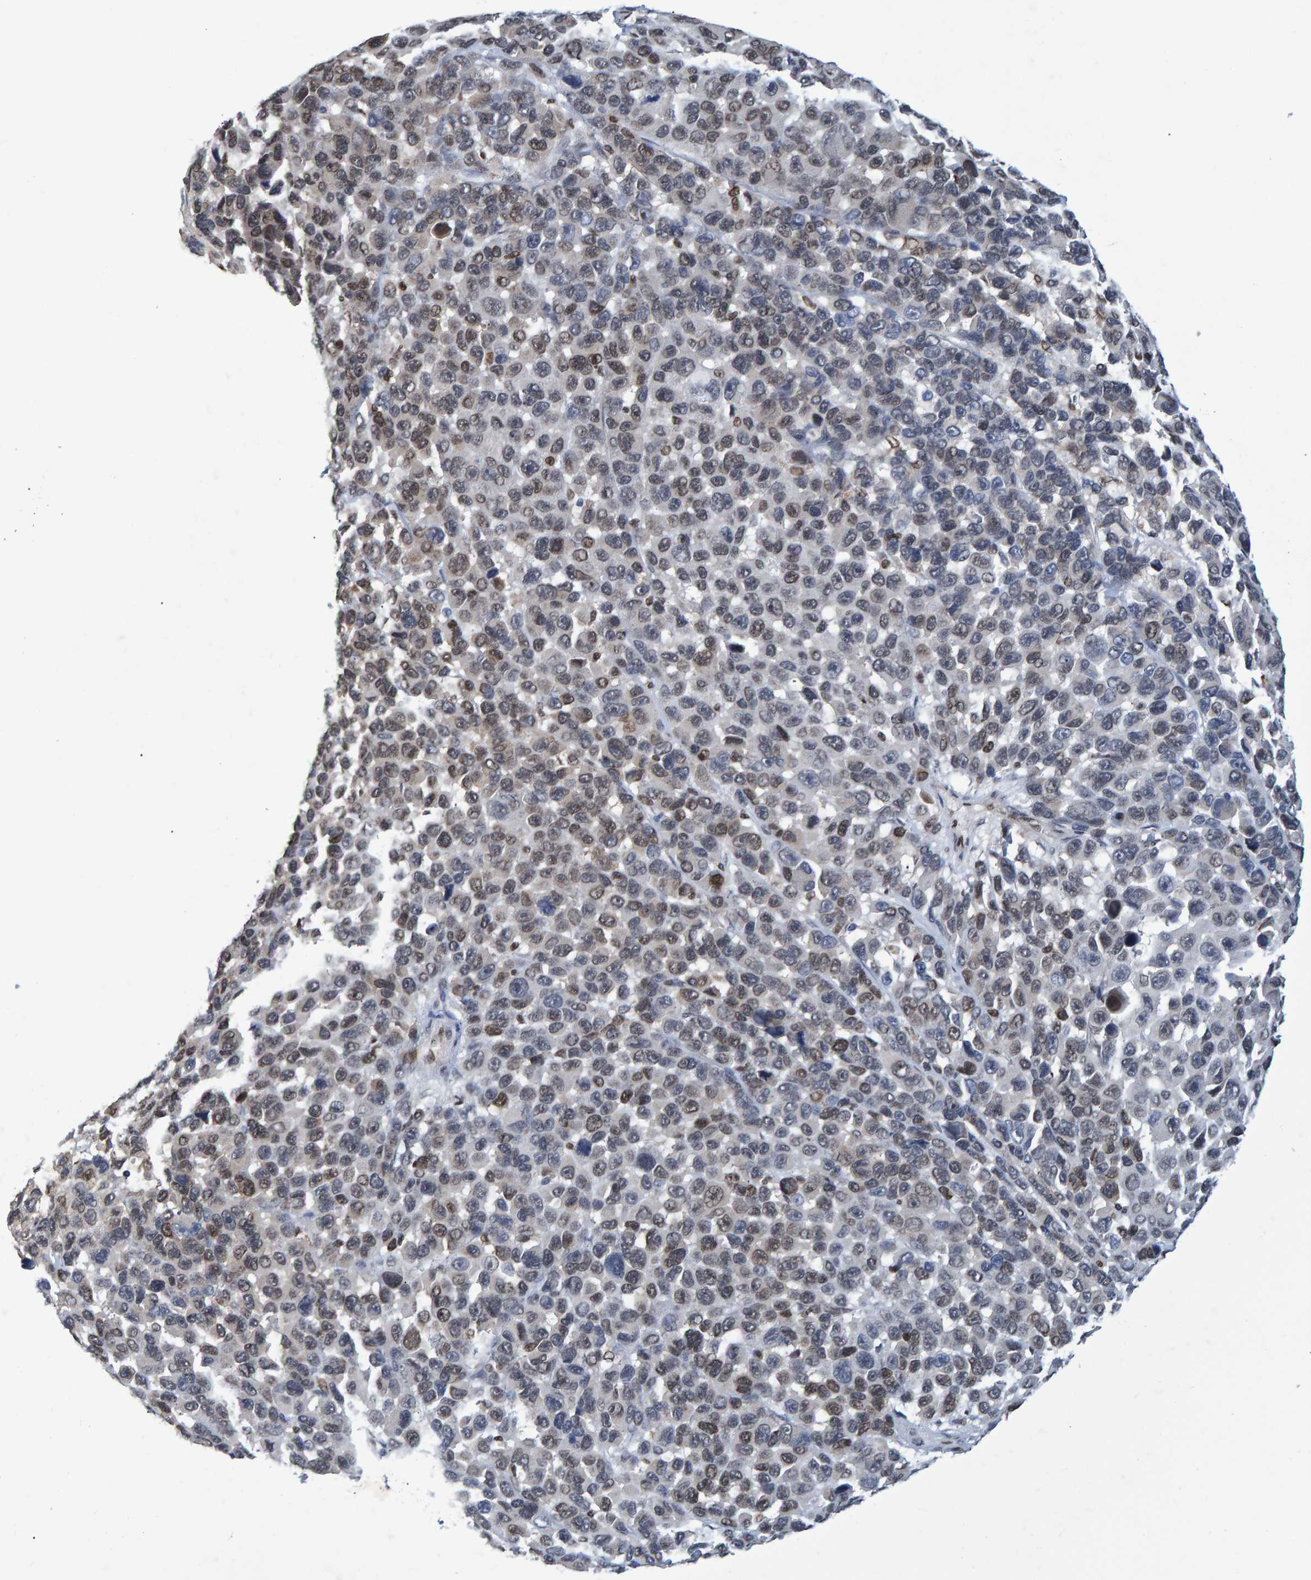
{"staining": {"intensity": "weak", "quantity": ">75%", "location": "nuclear"}, "tissue": "melanoma", "cell_type": "Tumor cells", "image_type": "cancer", "snomed": [{"axis": "morphology", "description": "Malignant melanoma, NOS"}, {"axis": "topography", "description": "Skin"}], "caption": "The immunohistochemical stain highlights weak nuclear positivity in tumor cells of melanoma tissue. (brown staining indicates protein expression, while blue staining denotes nuclei).", "gene": "QKI", "patient": {"sex": "male", "age": 53}}